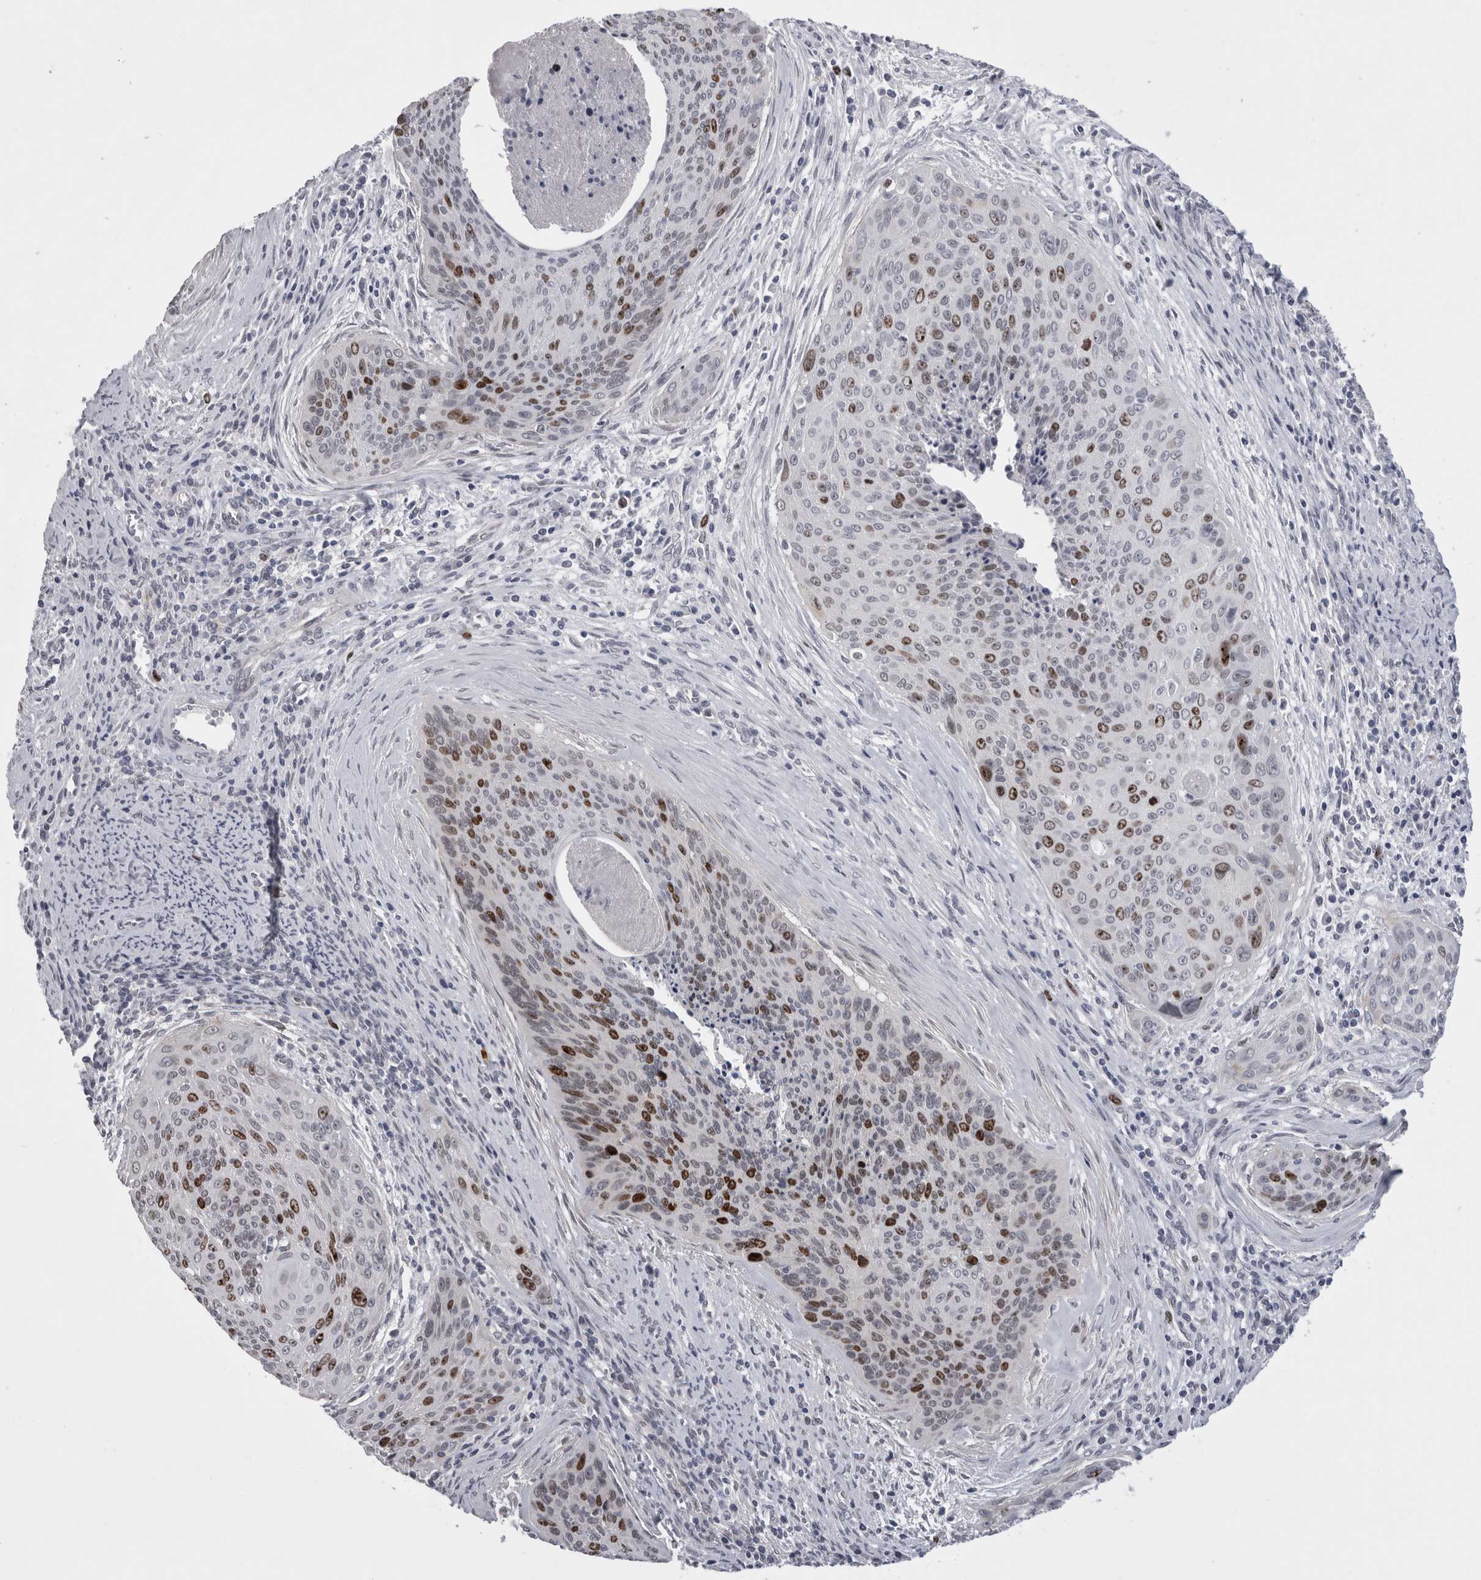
{"staining": {"intensity": "moderate", "quantity": "25%-75%", "location": "nuclear"}, "tissue": "cervical cancer", "cell_type": "Tumor cells", "image_type": "cancer", "snomed": [{"axis": "morphology", "description": "Squamous cell carcinoma, NOS"}, {"axis": "topography", "description": "Cervix"}], "caption": "Cervical squamous cell carcinoma stained with DAB (3,3'-diaminobenzidine) immunohistochemistry displays medium levels of moderate nuclear positivity in approximately 25%-75% of tumor cells.", "gene": "KIF18B", "patient": {"sex": "female", "age": 55}}